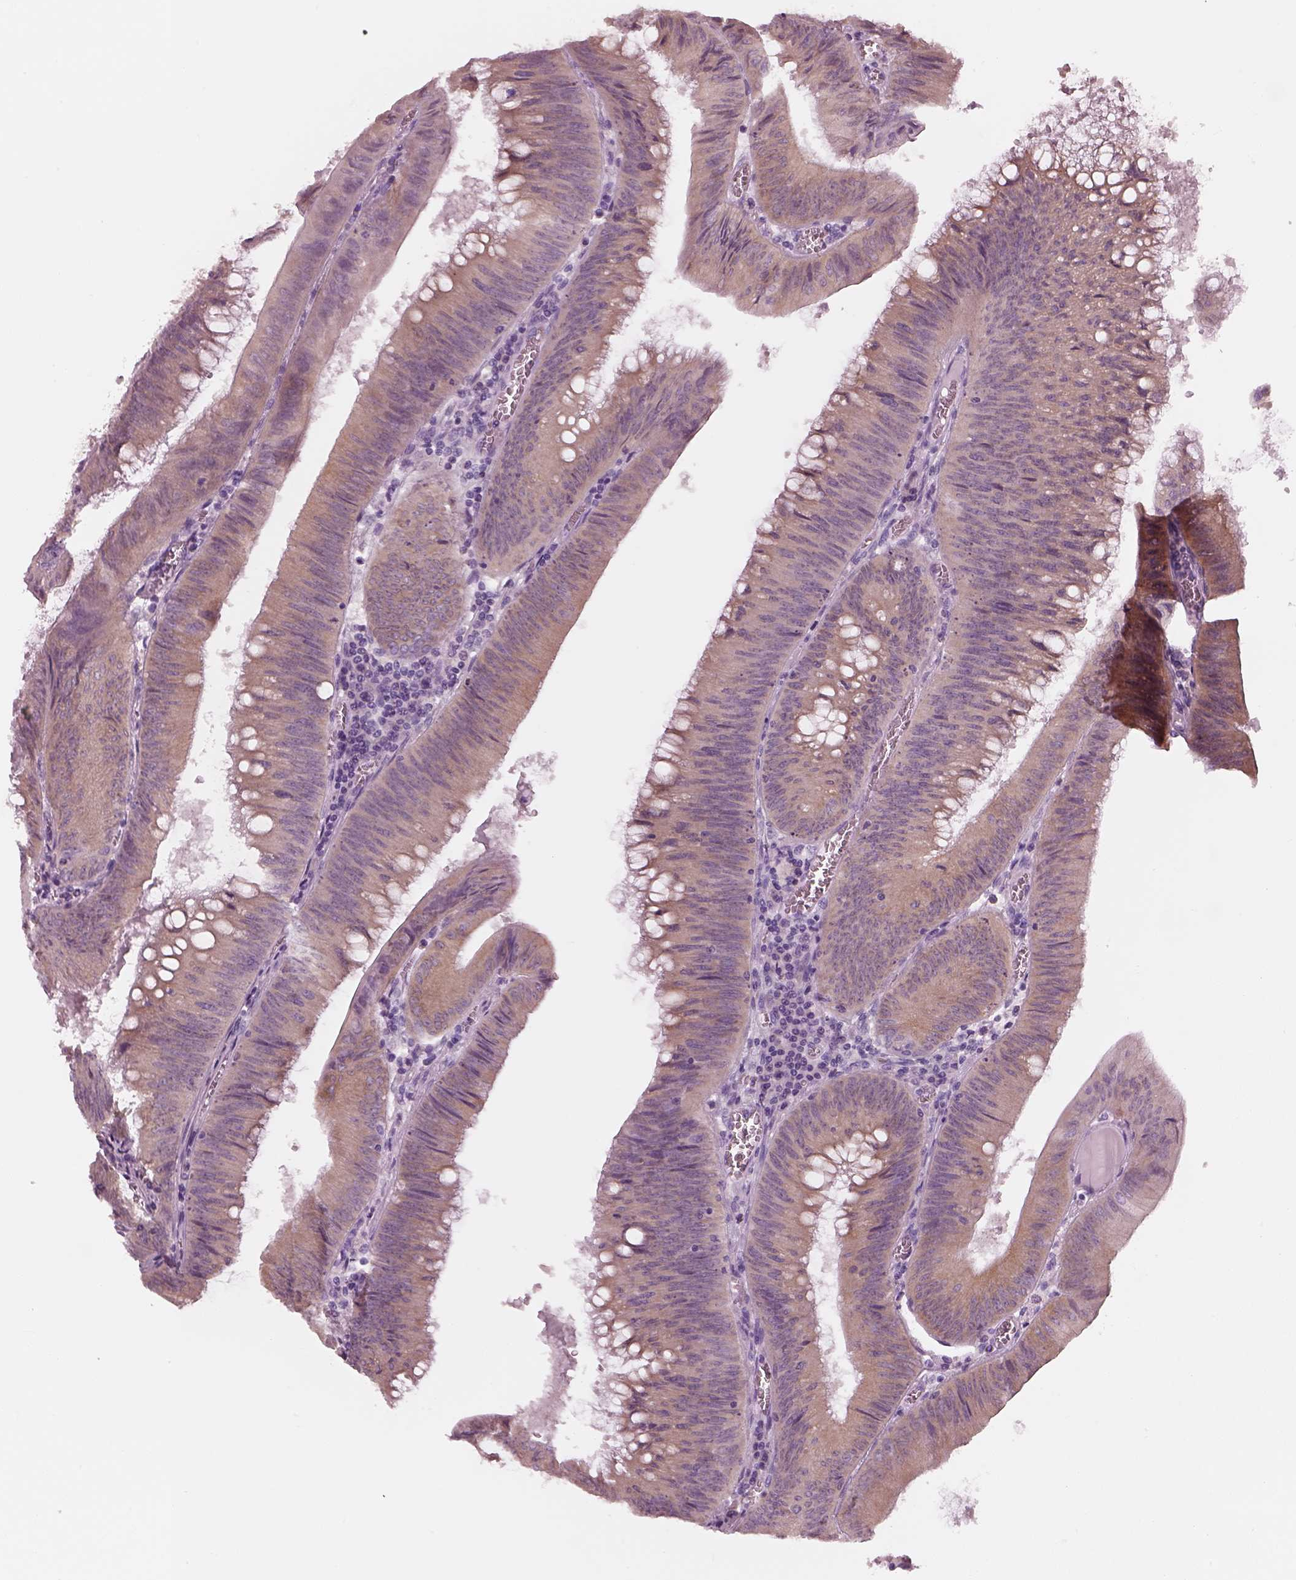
{"staining": {"intensity": "negative", "quantity": "none", "location": "none"}, "tissue": "colorectal cancer", "cell_type": "Tumor cells", "image_type": "cancer", "snomed": [{"axis": "morphology", "description": "Adenocarcinoma, NOS"}, {"axis": "topography", "description": "Rectum"}], "caption": "High power microscopy histopathology image of an IHC micrograph of adenocarcinoma (colorectal), revealing no significant positivity in tumor cells. Brightfield microscopy of immunohistochemistry (IHC) stained with DAB (brown) and hematoxylin (blue), captured at high magnification.", "gene": "SLC27A2", "patient": {"sex": "female", "age": 72}}